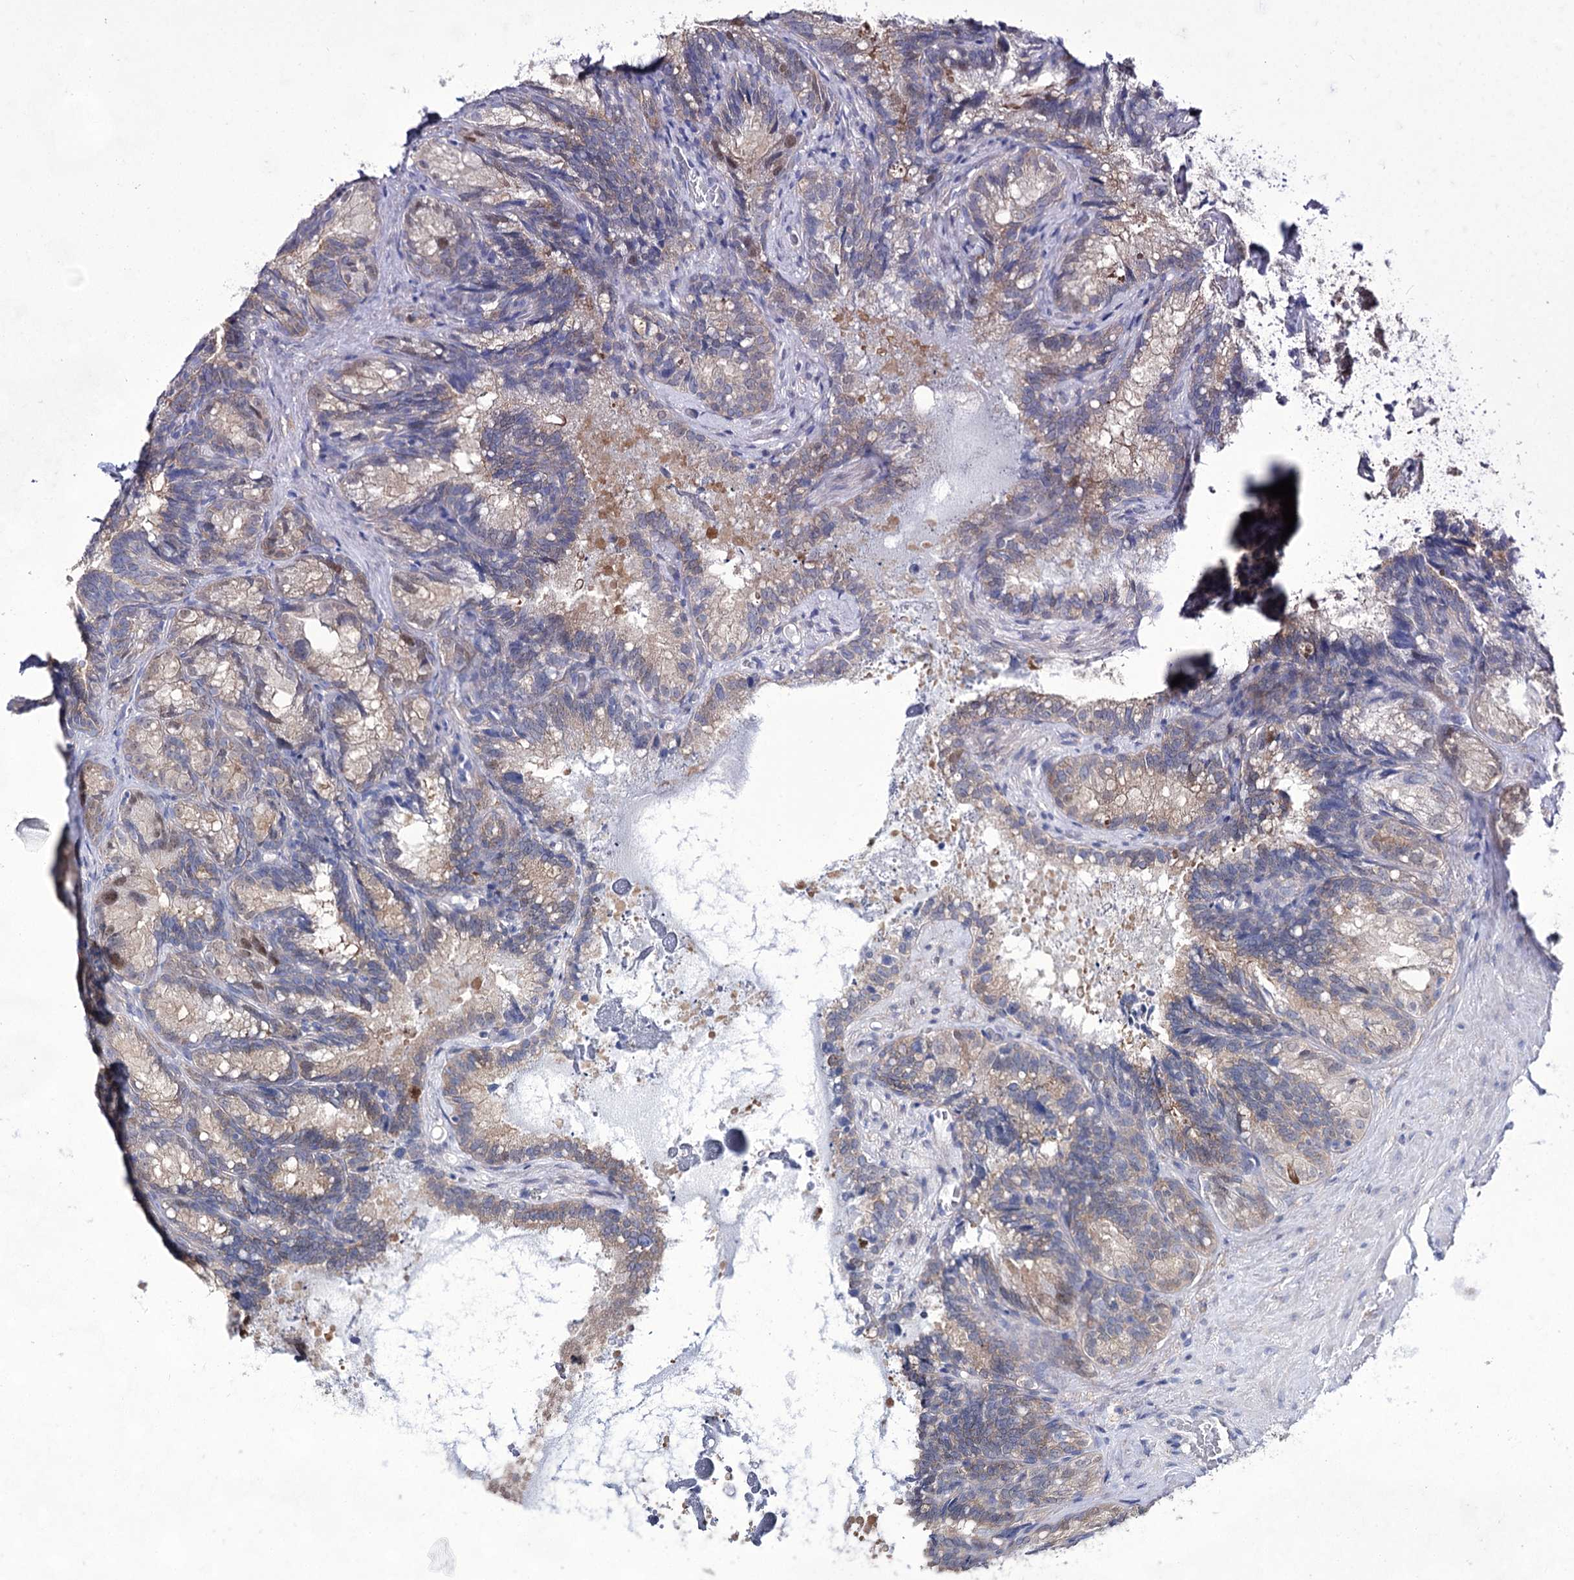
{"staining": {"intensity": "moderate", "quantity": "25%-75%", "location": "nuclear"}, "tissue": "seminal vesicle", "cell_type": "Glandular cells", "image_type": "normal", "snomed": [{"axis": "morphology", "description": "Normal tissue, NOS"}, {"axis": "topography", "description": "Seminal veicle"}], "caption": "Immunohistochemistry (IHC) photomicrograph of benign human seminal vesicle stained for a protein (brown), which demonstrates medium levels of moderate nuclear positivity in approximately 25%-75% of glandular cells.", "gene": "UGDH", "patient": {"sex": "male", "age": 60}}